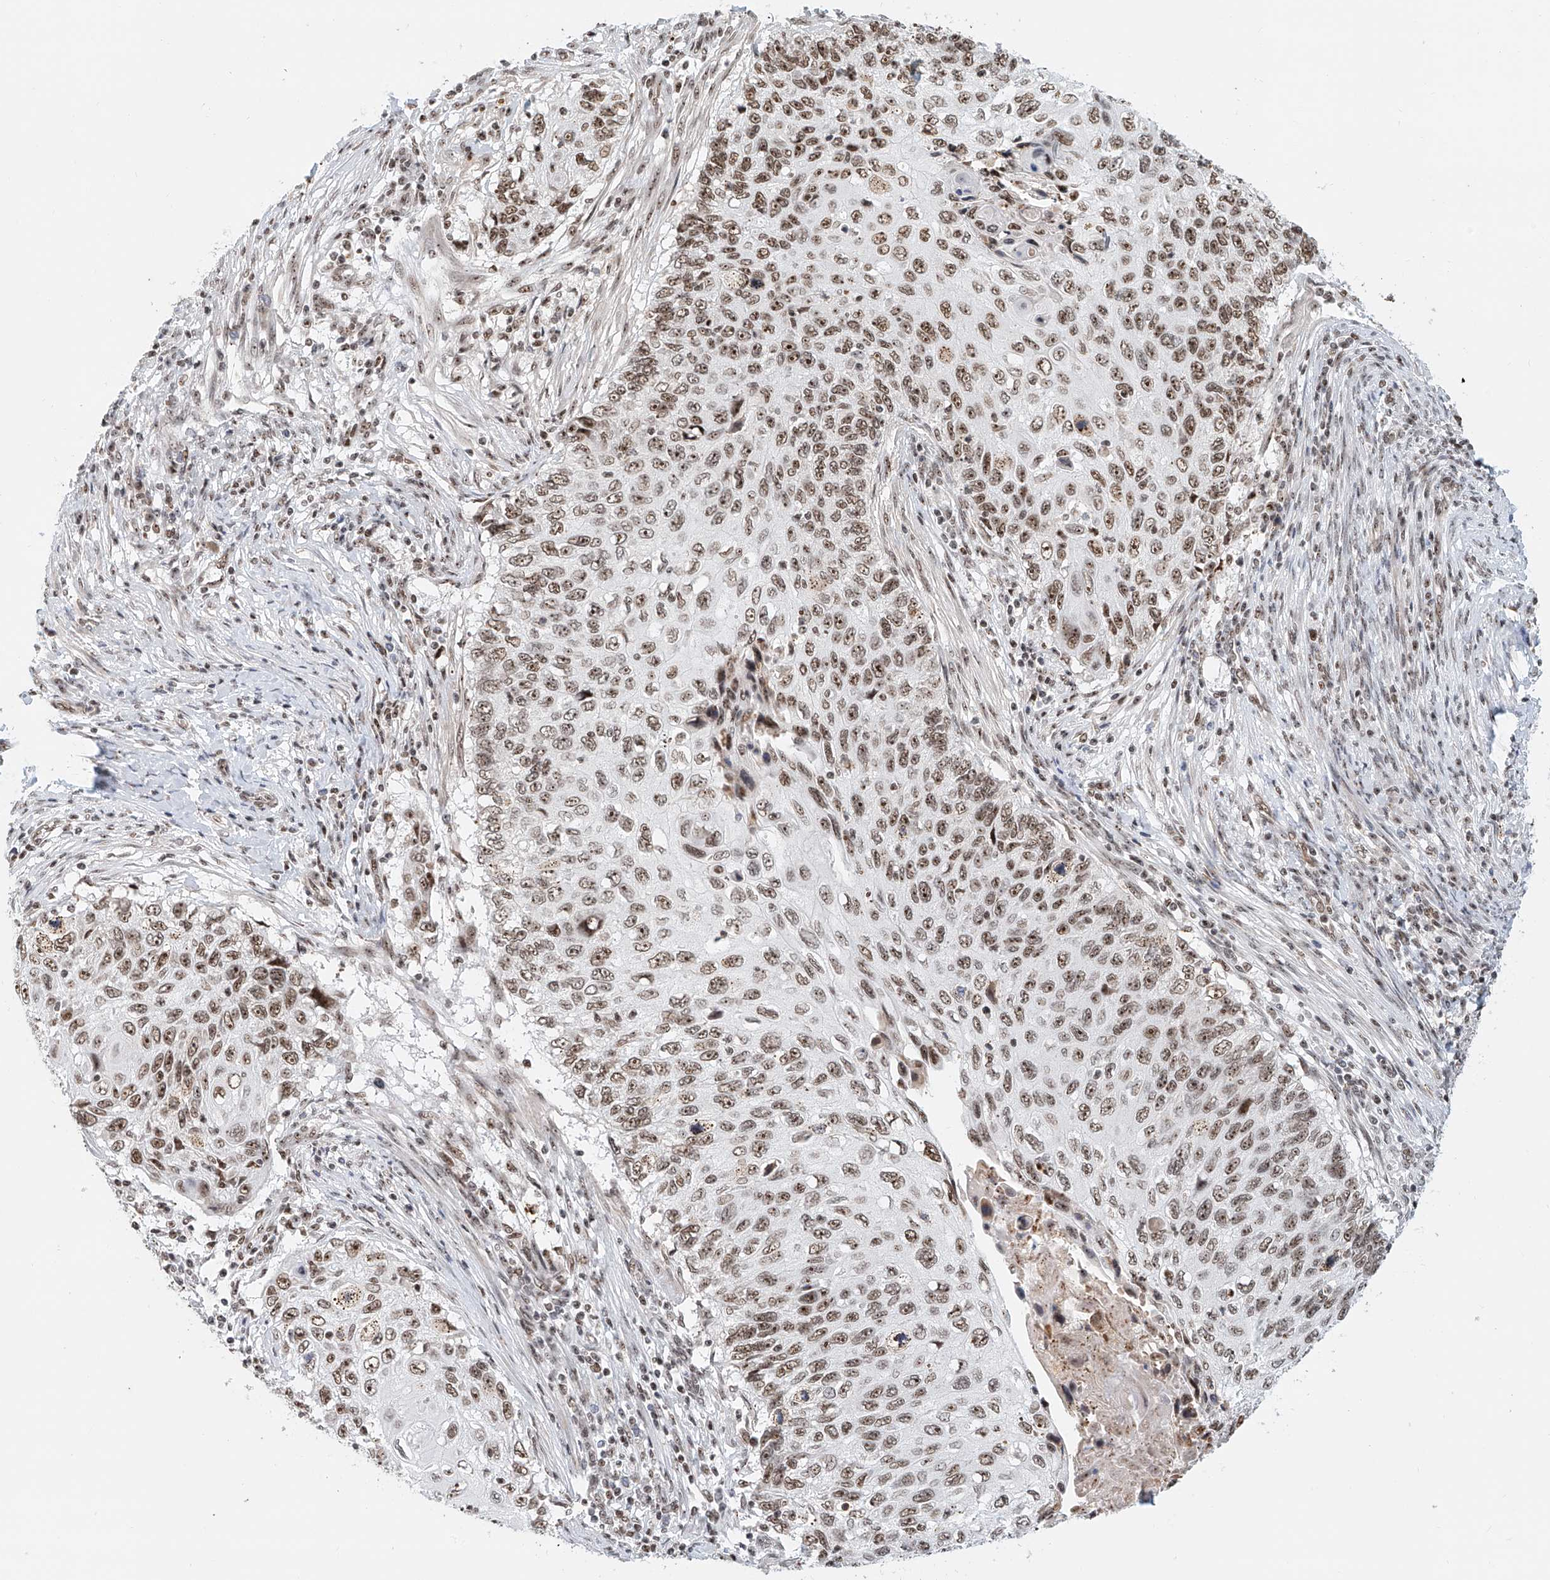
{"staining": {"intensity": "moderate", "quantity": ">75%", "location": "nuclear"}, "tissue": "cervical cancer", "cell_type": "Tumor cells", "image_type": "cancer", "snomed": [{"axis": "morphology", "description": "Squamous cell carcinoma, NOS"}, {"axis": "topography", "description": "Cervix"}], "caption": "Tumor cells show medium levels of moderate nuclear staining in about >75% of cells in human cervical squamous cell carcinoma.", "gene": "PRUNE2", "patient": {"sex": "female", "age": 70}}